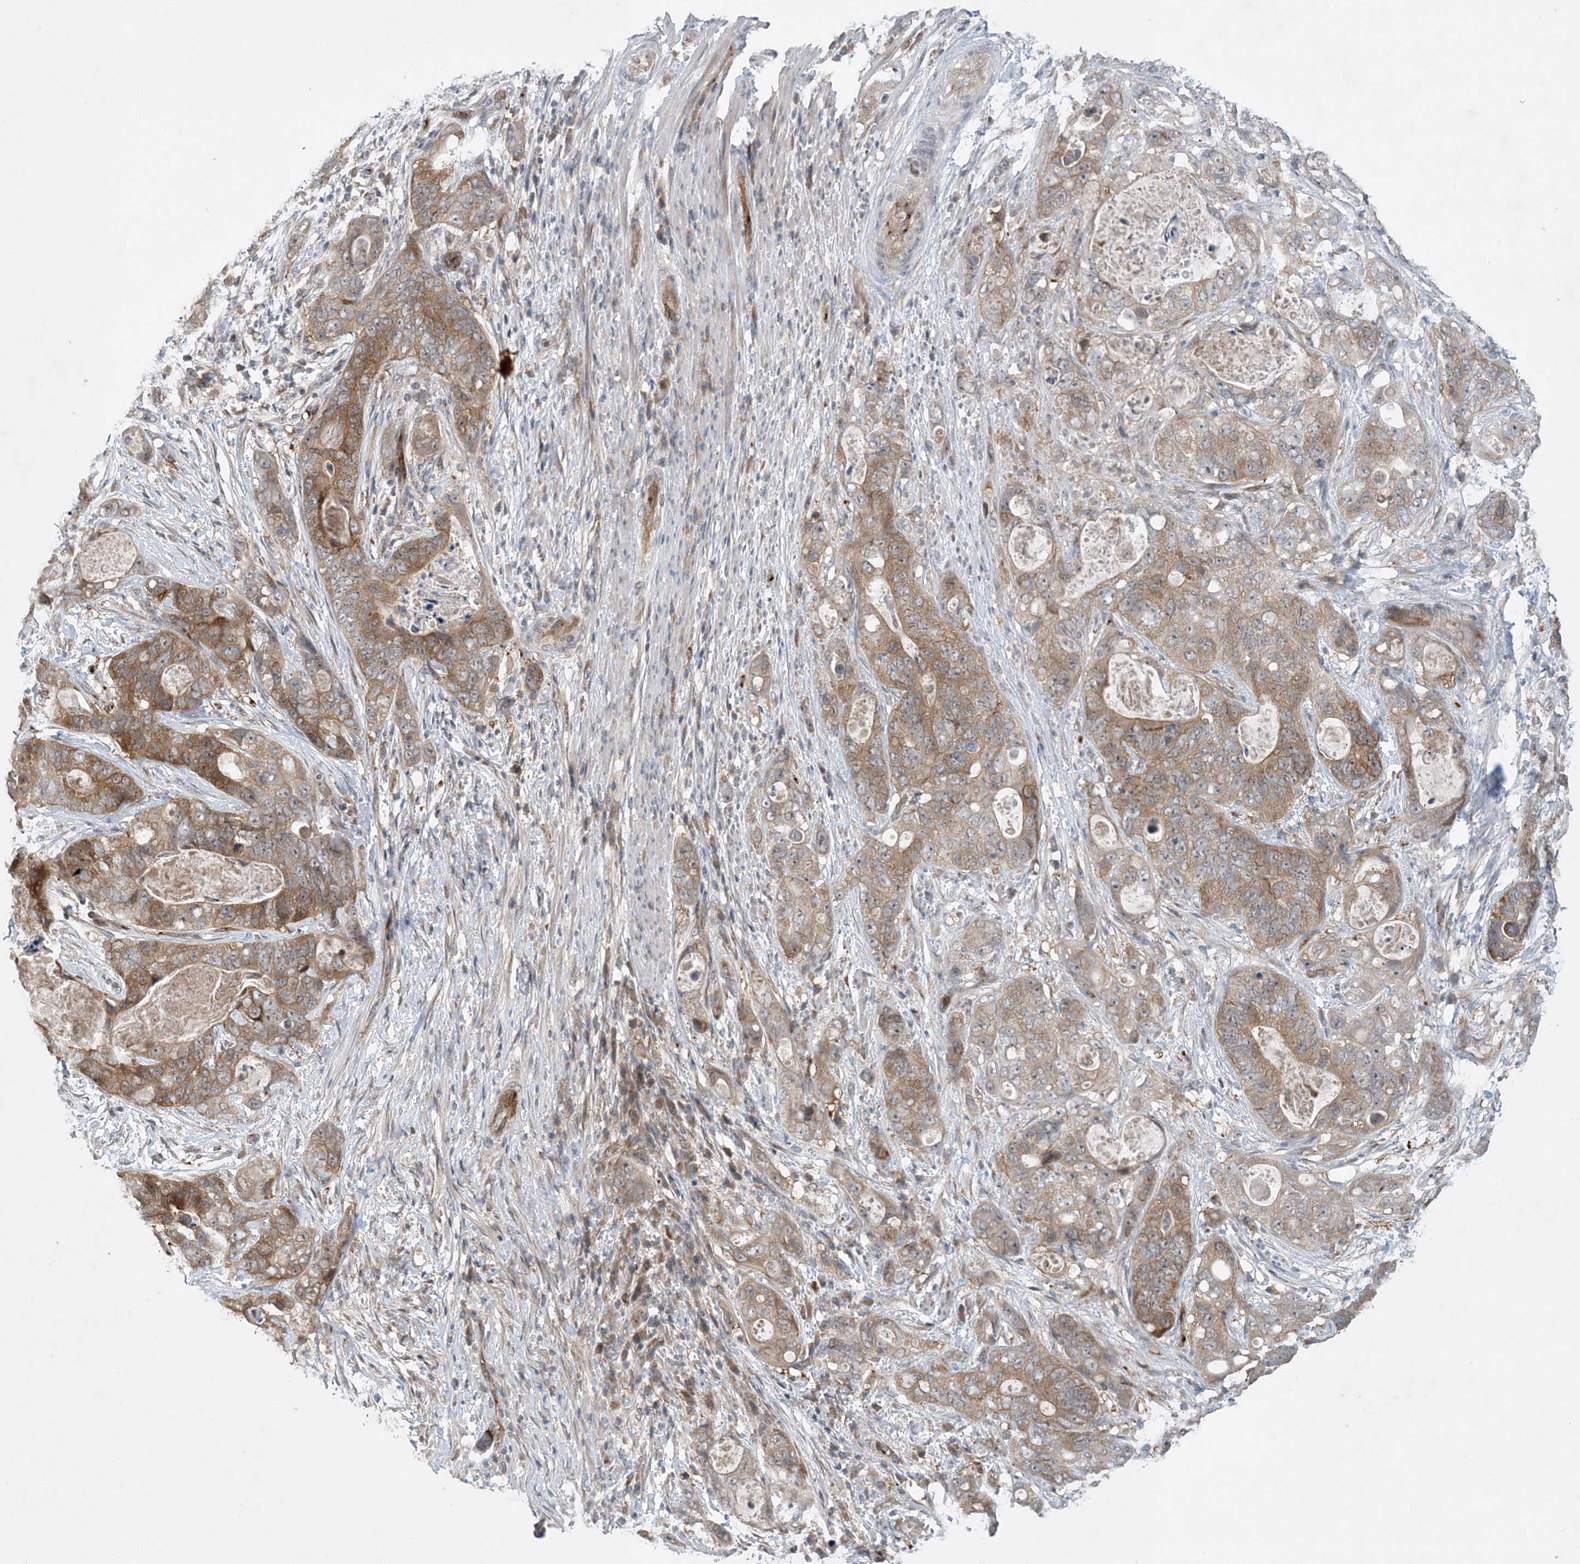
{"staining": {"intensity": "moderate", "quantity": ">75%", "location": "cytoplasmic/membranous"}, "tissue": "stomach cancer", "cell_type": "Tumor cells", "image_type": "cancer", "snomed": [{"axis": "morphology", "description": "Adenocarcinoma, NOS"}, {"axis": "topography", "description": "Stomach"}], "caption": "Immunohistochemical staining of stomach cancer (adenocarcinoma) shows medium levels of moderate cytoplasmic/membranous expression in approximately >75% of tumor cells. The protein is stained brown, and the nuclei are stained in blue (DAB (3,3'-diaminobenzidine) IHC with brightfield microscopy, high magnification).", "gene": "TINAG", "patient": {"sex": "female", "age": 89}}